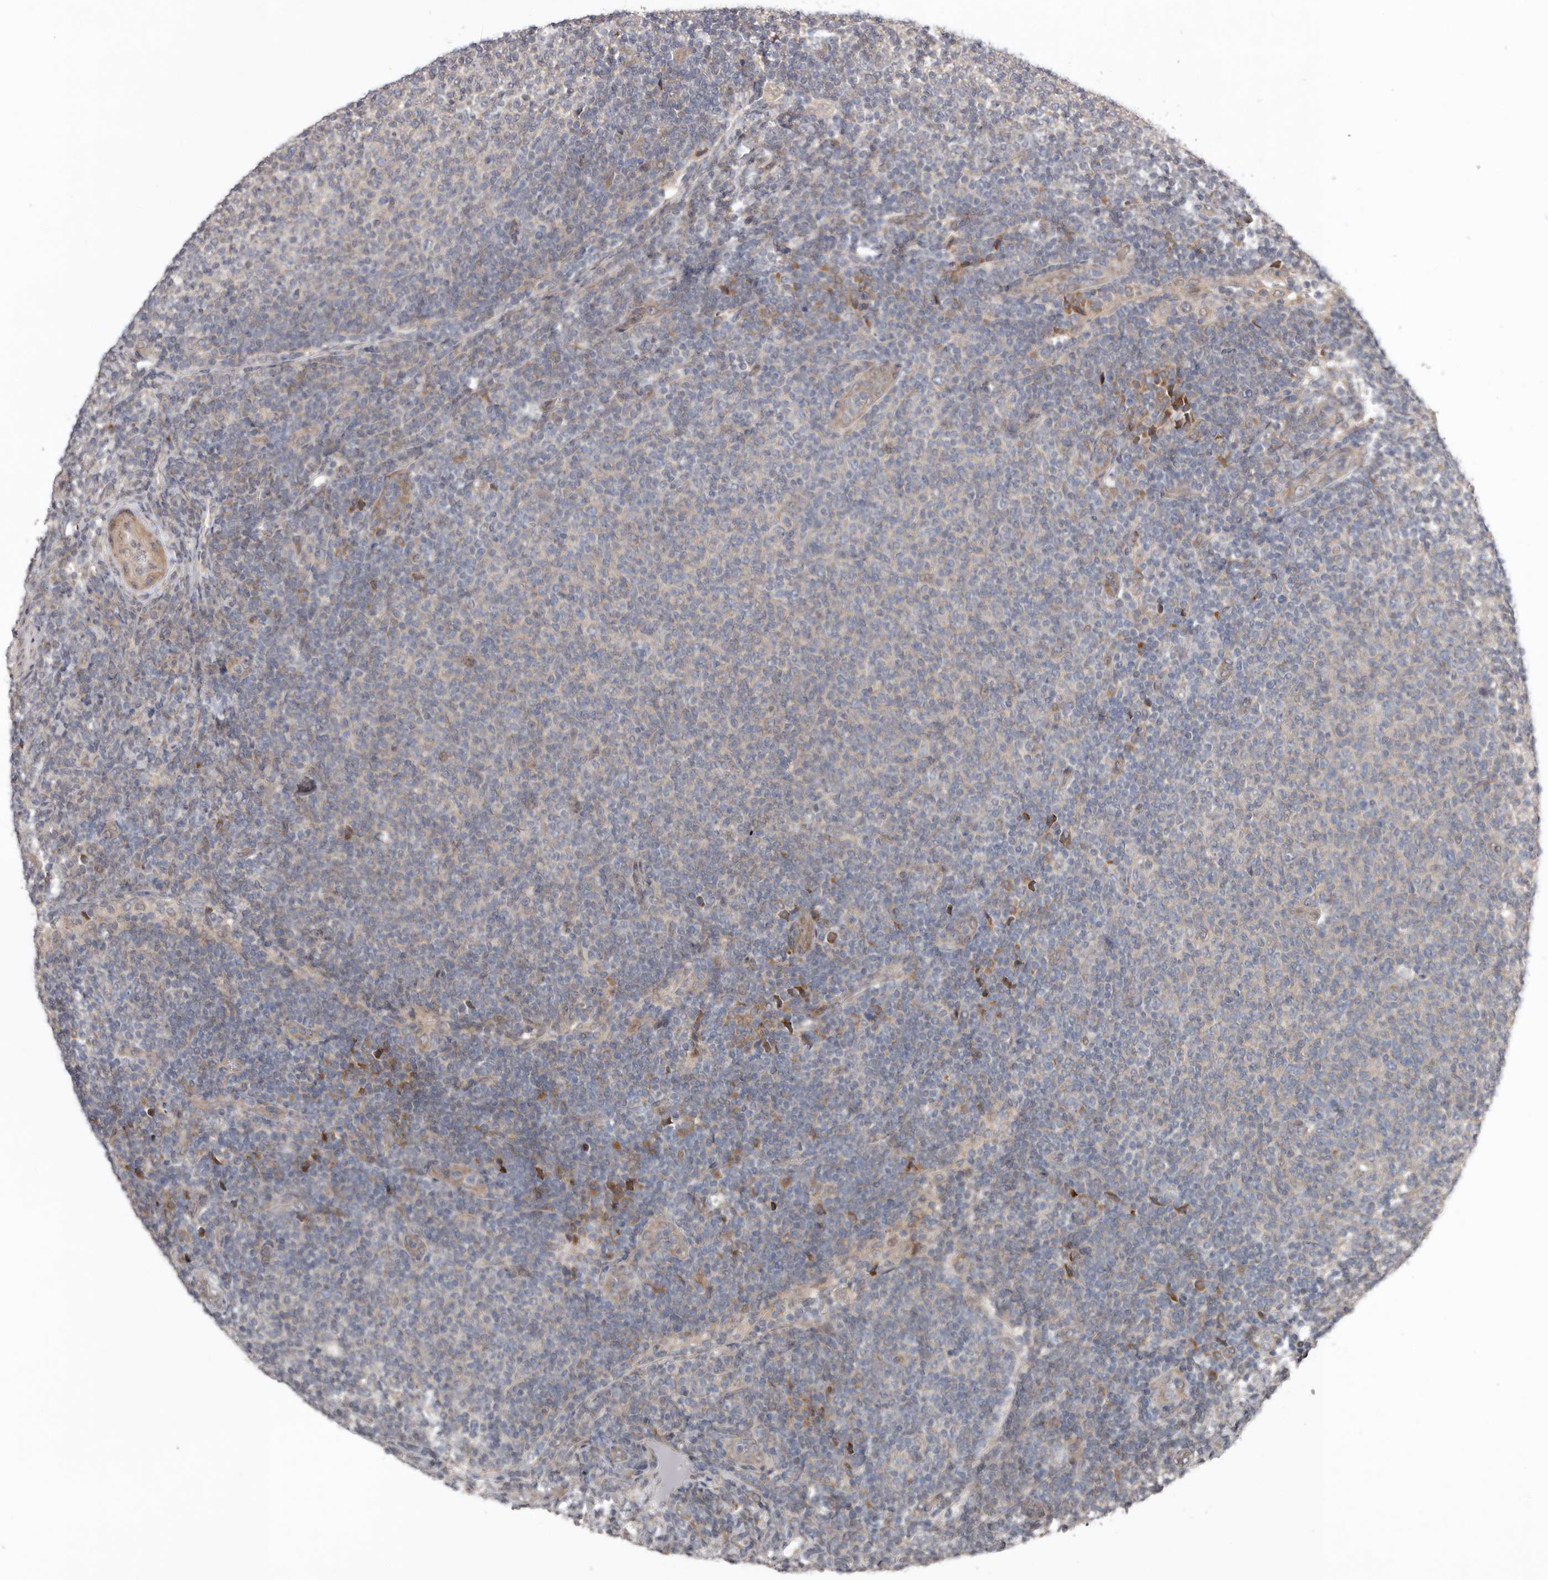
{"staining": {"intensity": "negative", "quantity": "none", "location": "none"}, "tissue": "lymphoma", "cell_type": "Tumor cells", "image_type": "cancer", "snomed": [{"axis": "morphology", "description": "Malignant lymphoma, non-Hodgkin's type, Low grade"}, {"axis": "topography", "description": "Lymph node"}], "caption": "A micrograph of human lymphoma is negative for staining in tumor cells.", "gene": "CHML", "patient": {"sex": "male", "age": 66}}